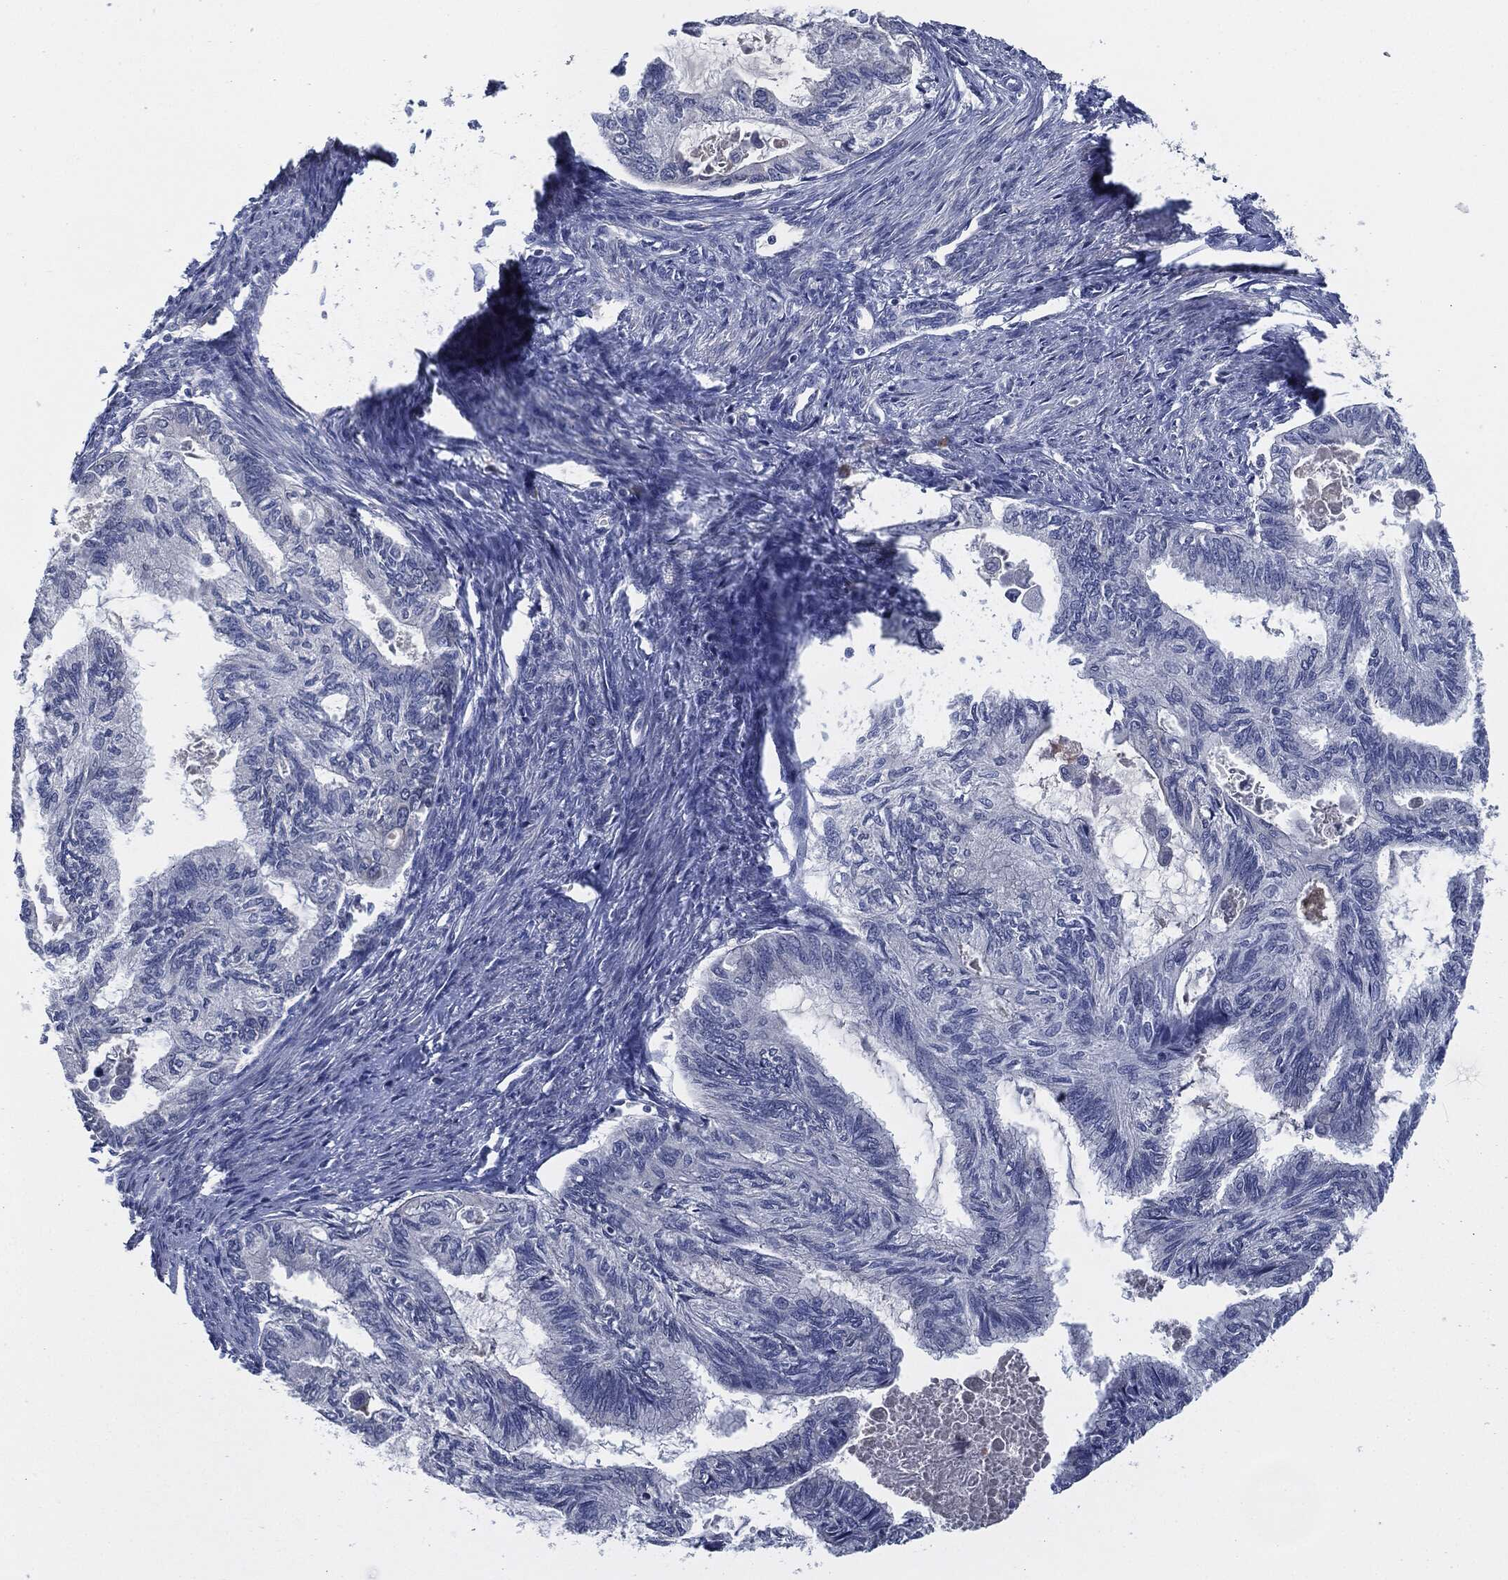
{"staining": {"intensity": "negative", "quantity": "none", "location": "none"}, "tissue": "endometrial cancer", "cell_type": "Tumor cells", "image_type": "cancer", "snomed": [{"axis": "morphology", "description": "Adenocarcinoma, NOS"}, {"axis": "topography", "description": "Endometrium"}], "caption": "IHC micrograph of endometrial cancer (adenocarcinoma) stained for a protein (brown), which demonstrates no expression in tumor cells.", "gene": "IL2RG", "patient": {"sex": "female", "age": 86}}